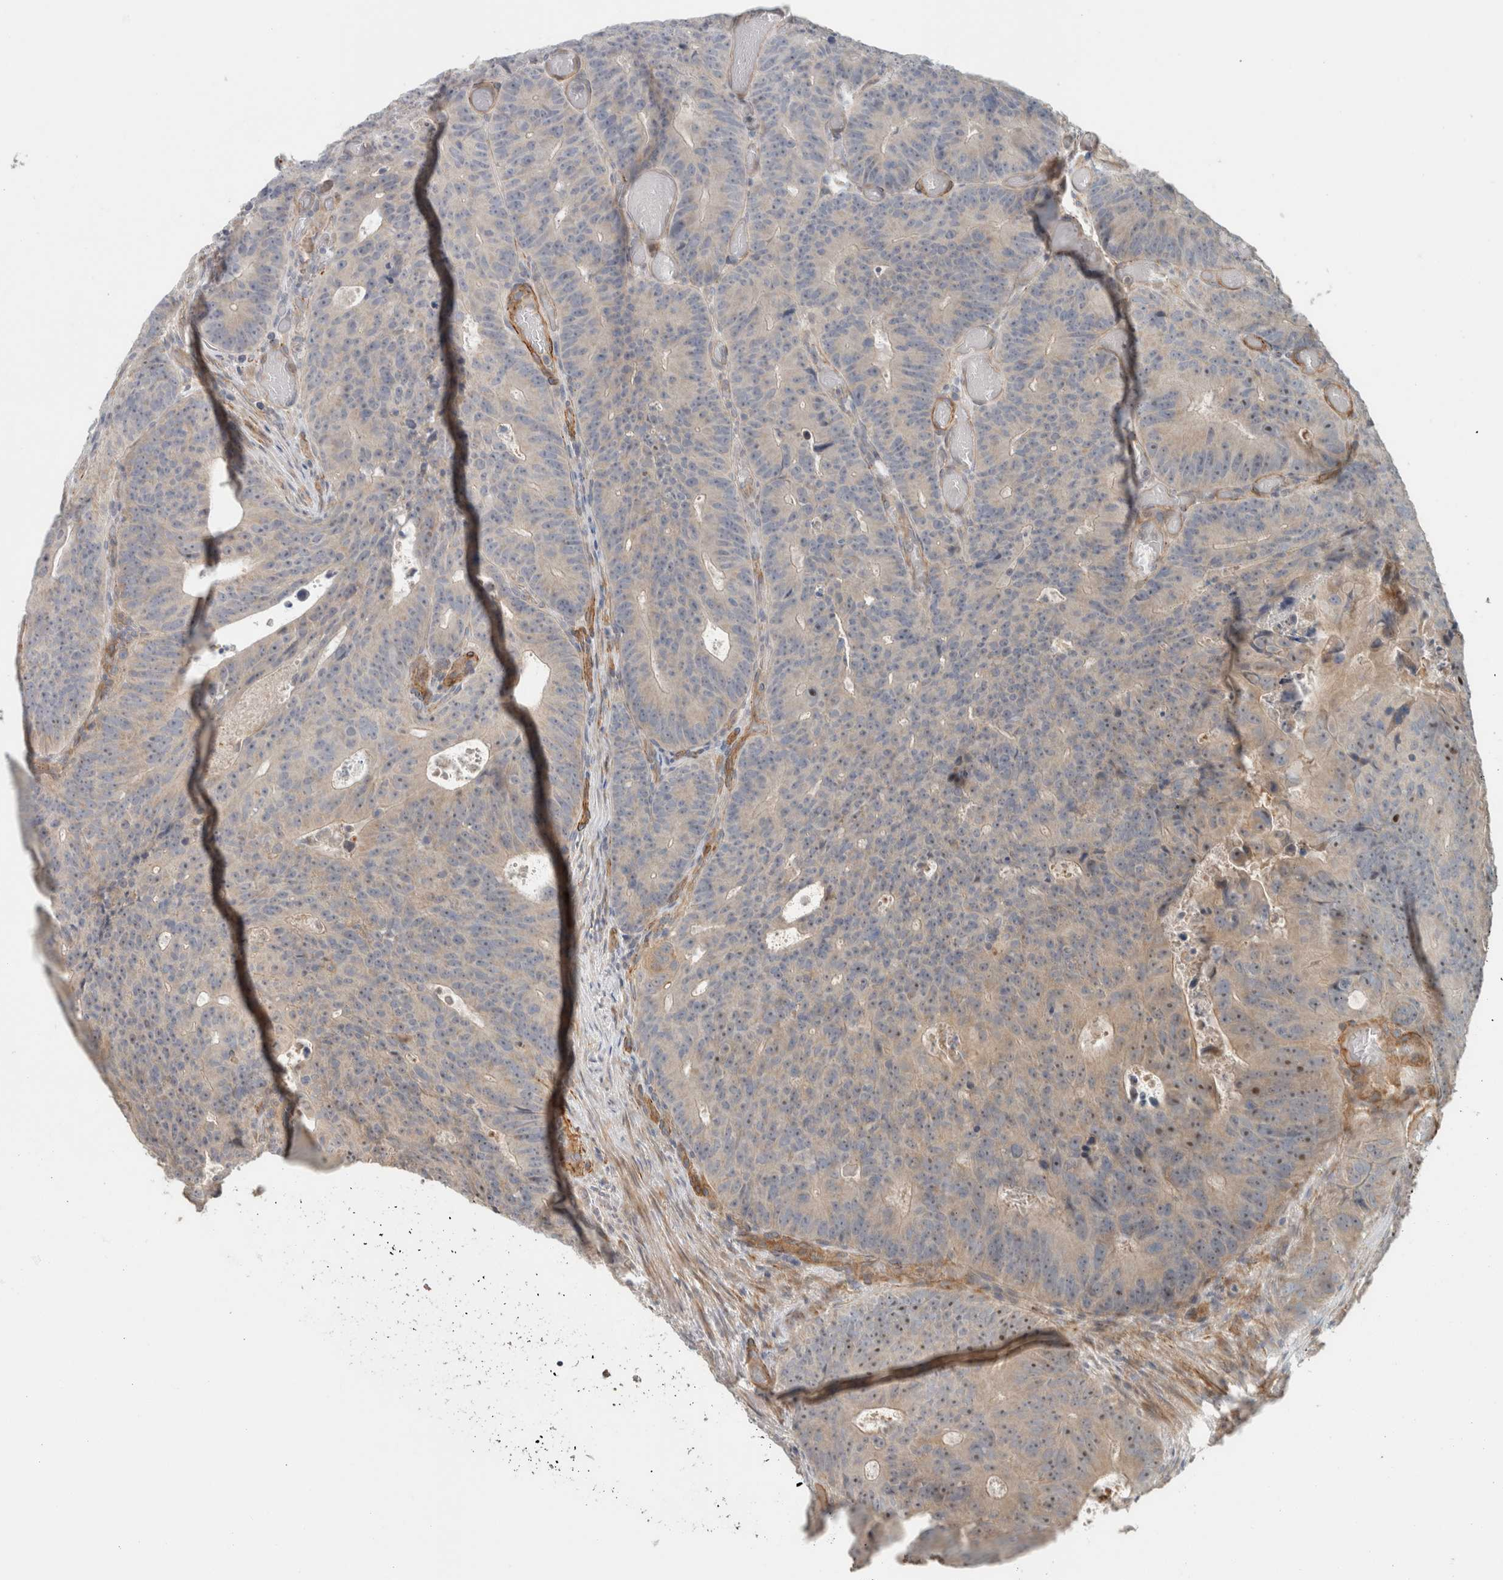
{"staining": {"intensity": "weak", "quantity": "25%-75%", "location": "cytoplasmic/membranous"}, "tissue": "colorectal cancer", "cell_type": "Tumor cells", "image_type": "cancer", "snomed": [{"axis": "morphology", "description": "Adenocarcinoma, NOS"}, {"axis": "topography", "description": "Colon"}], "caption": "A brown stain labels weak cytoplasmic/membranous expression of a protein in human colorectal cancer tumor cells. The staining was performed using DAB, with brown indicating positive protein expression. Nuclei are stained blue with hematoxylin.", "gene": "SIPA1L2", "patient": {"sex": "male", "age": 87}}